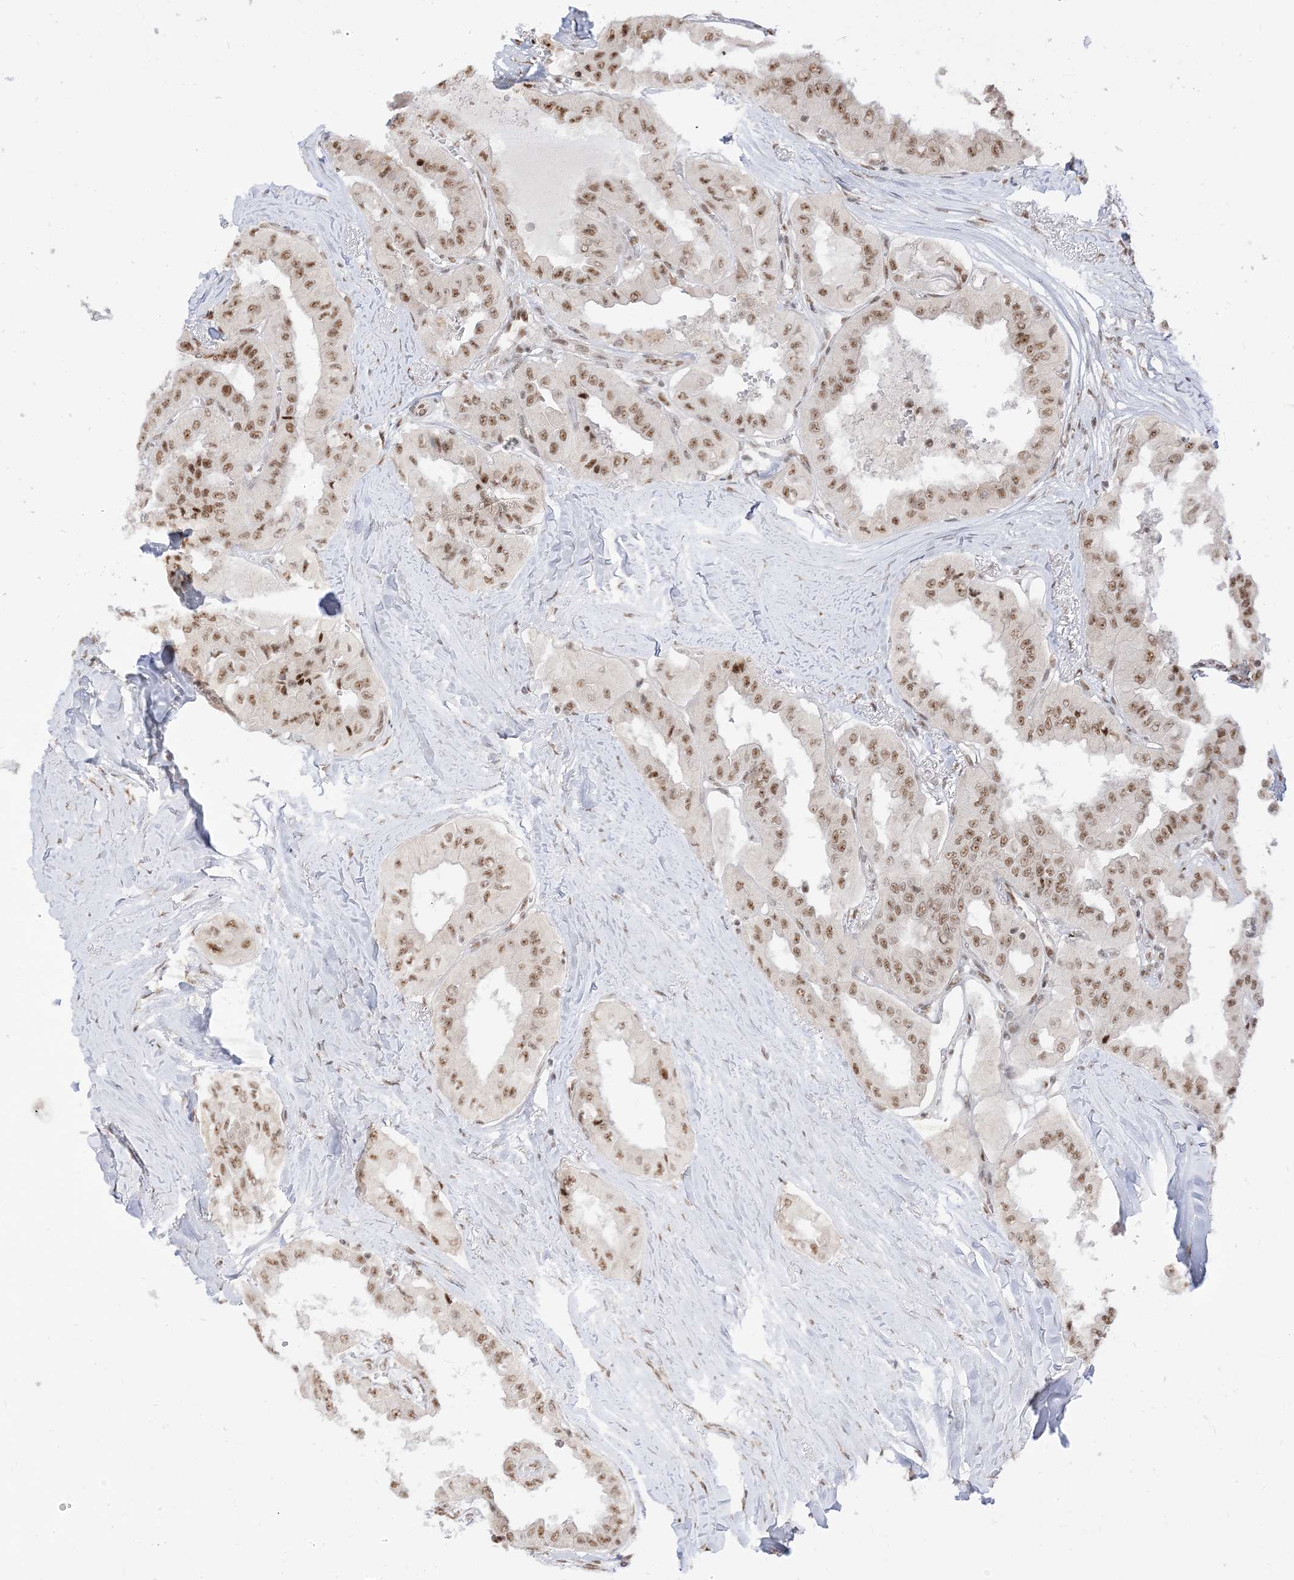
{"staining": {"intensity": "moderate", "quantity": ">75%", "location": "nuclear"}, "tissue": "thyroid cancer", "cell_type": "Tumor cells", "image_type": "cancer", "snomed": [{"axis": "morphology", "description": "Papillary adenocarcinoma, NOS"}, {"axis": "topography", "description": "Thyroid gland"}], "caption": "Thyroid papillary adenocarcinoma stained with a brown dye shows moderate nuclear positive staining in approximately >75% of tumor cells.", "gene": "ARGLU1", "patient": {"sex": "female", "age": 59}}